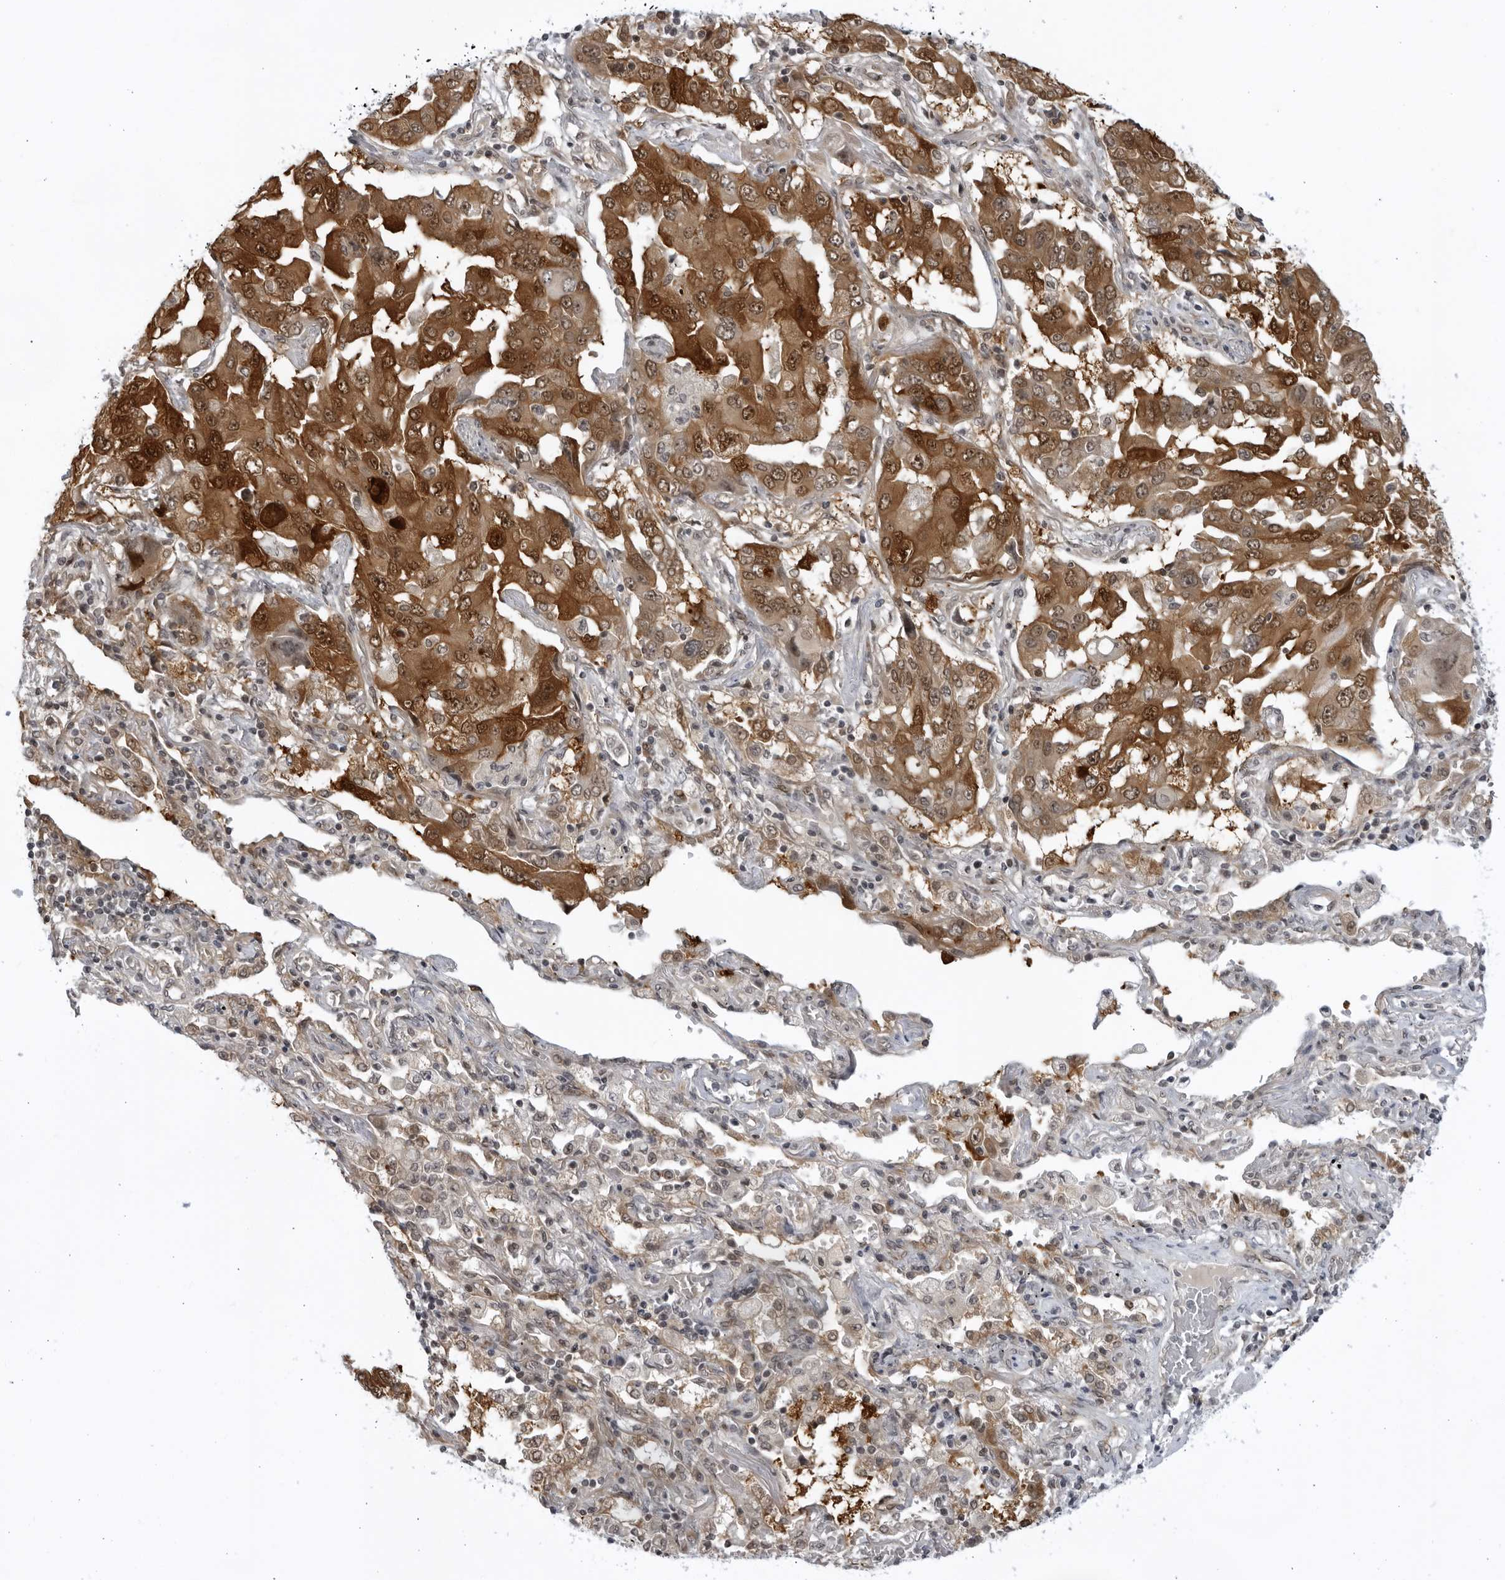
{"staining": {"intensity": "strong", "quantity": ">75%", "location": "cytoplasmic/membranous,nuclear"}, "tissue": "lung cancer", "cell_type": "Tumor cells", "image_type": "cancer", "snomed": [{"axis": "morphology", "description": "Adenocarcinoma, NOS"}, {"axis": "topography", "description": "Lung"}], "caption": "Strong cytoplasmic/membranous and nuclear staining is appreciated in approximately >75% of tumor cells in adenocarcinoma (lung). (brown staining indicates protein expression, while blue staining denotes nuclei).", "gene": "ITGB3BP", "patient": {"sex": "female", "age": 65}}